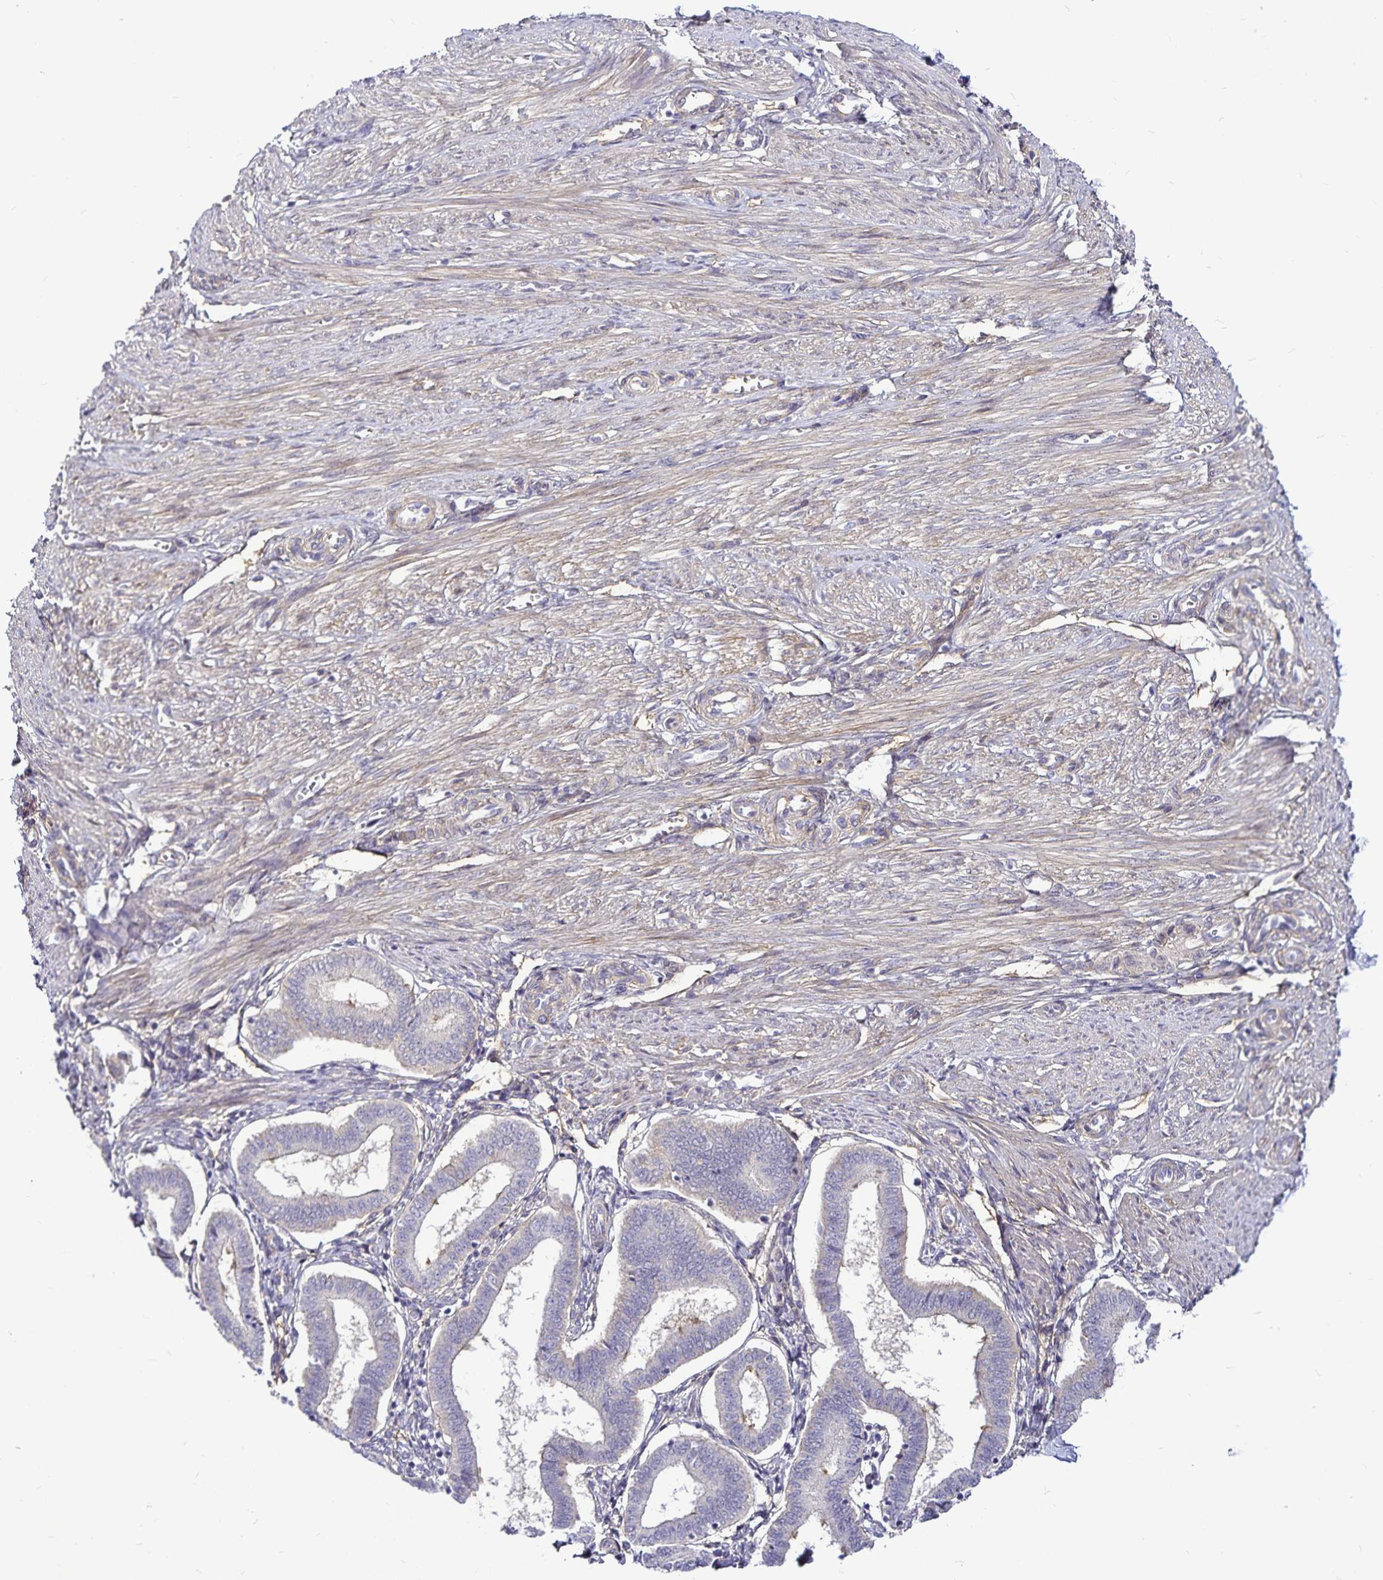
{"staining": {"intensity": "negative", "quantity": "none", "location": "none"}, "tissue": "endometrium", "cell_type": "Cells in endometrial stroma", "image_type": "normal", "snomed": [{"axis": "morphology", "description": "Normal tissue, NOS"}, {"axis": "topography", "description": "Endometrium"}], "caption": "A micrograph of human endometrium is negative for staining in cells in endometrial stroma.", "gene": "GNG12", "patient": {"sex": "female", "age": 24}}